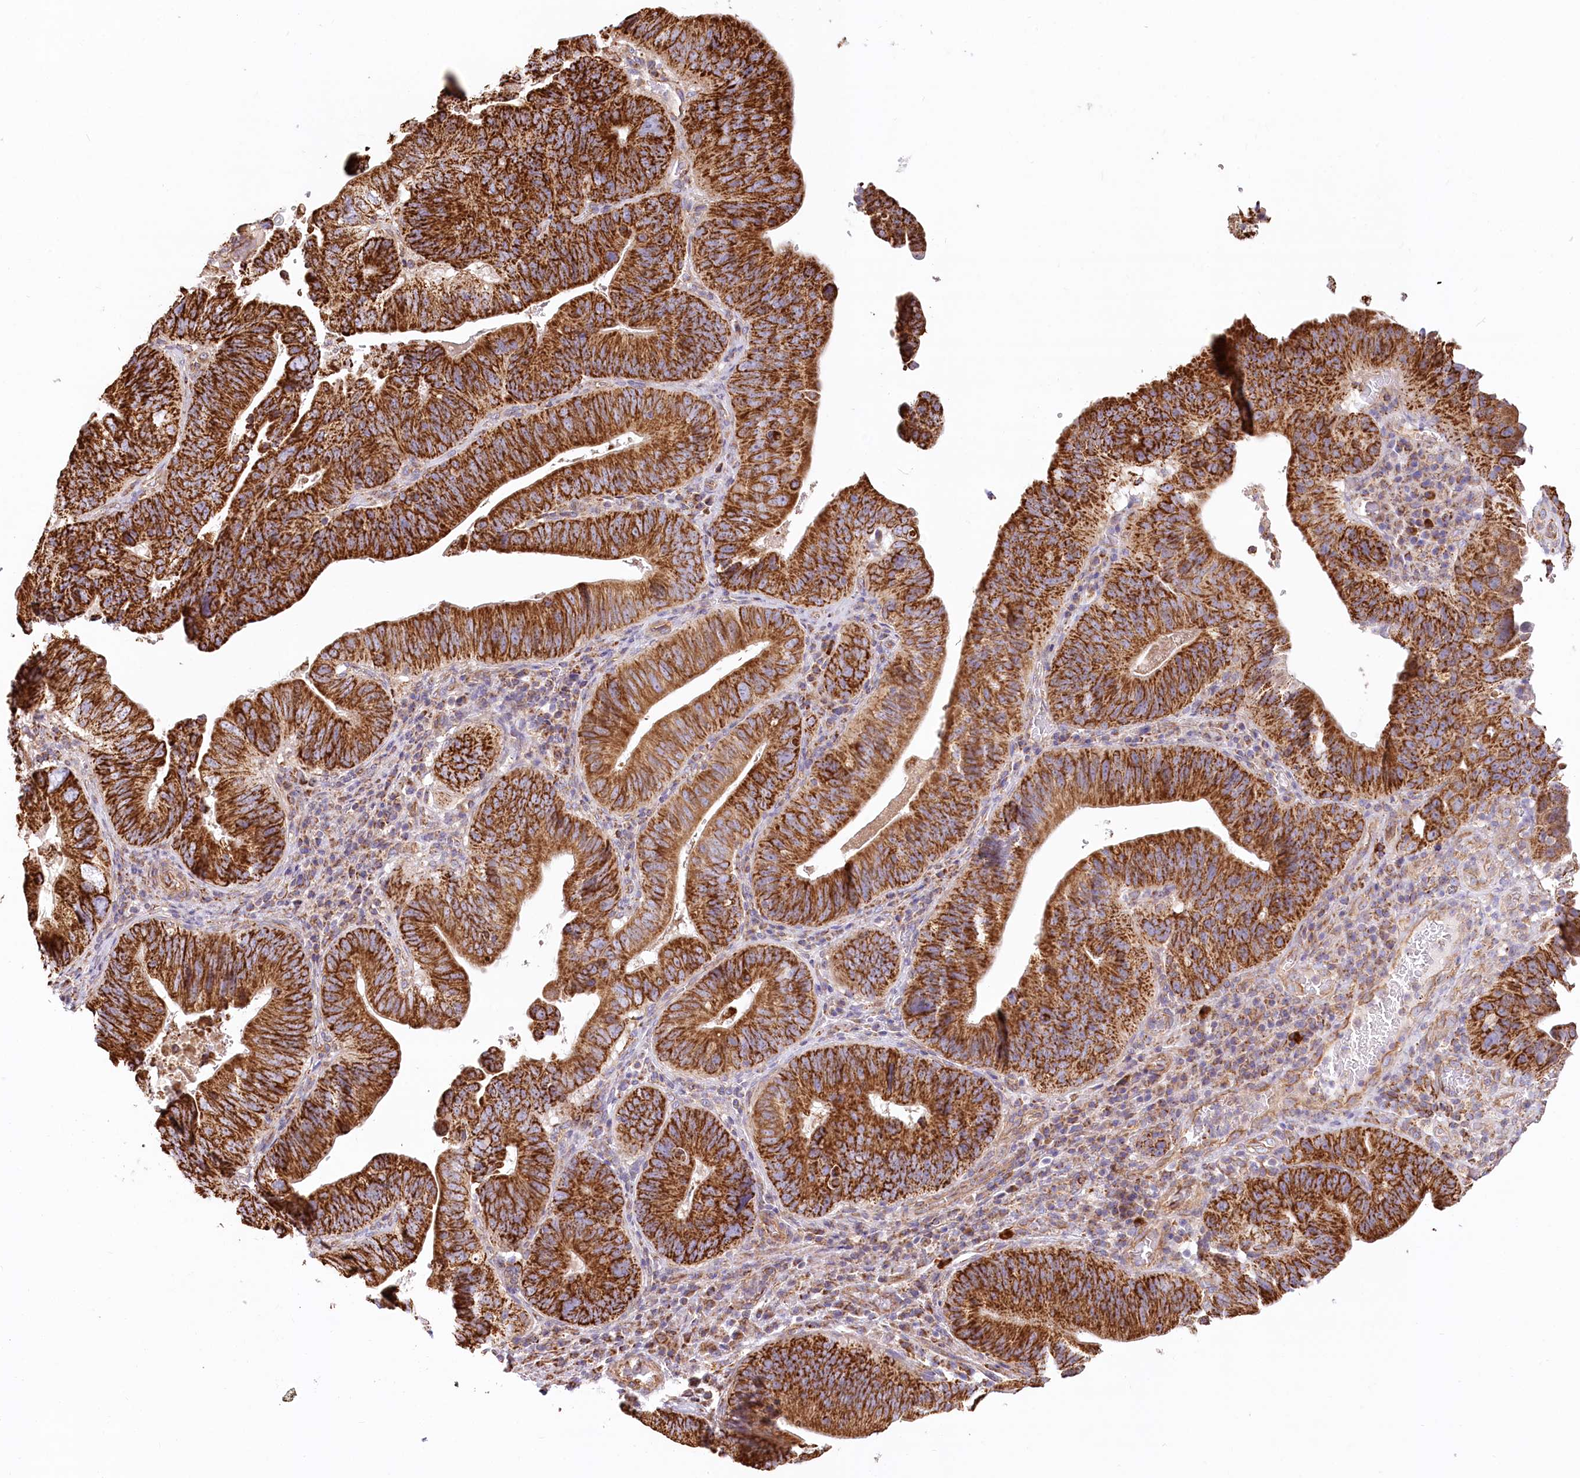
{"staining": {"intensity": "strong", "quantity": ">75%", "location": "cytoplasmic/membranous"}, "tissue": "pancreatic cancer", "cell_type": "Tumor cells", "image_type": "cancer", "snomed": [{"axis": "morphology", "description": "Adenocarcinoma, NOS"}, {"axis": "topography", "description": "Pancreas"}], "caption": "Adenocarcinoma (pancreatic) stained with immunohistochemistry (IHC) shows strong cytoplasmic/membranous expression in approximately >75% of tumor cells.", "gene": "UMPS", "patient": {"sex": "male", "age": 63}}